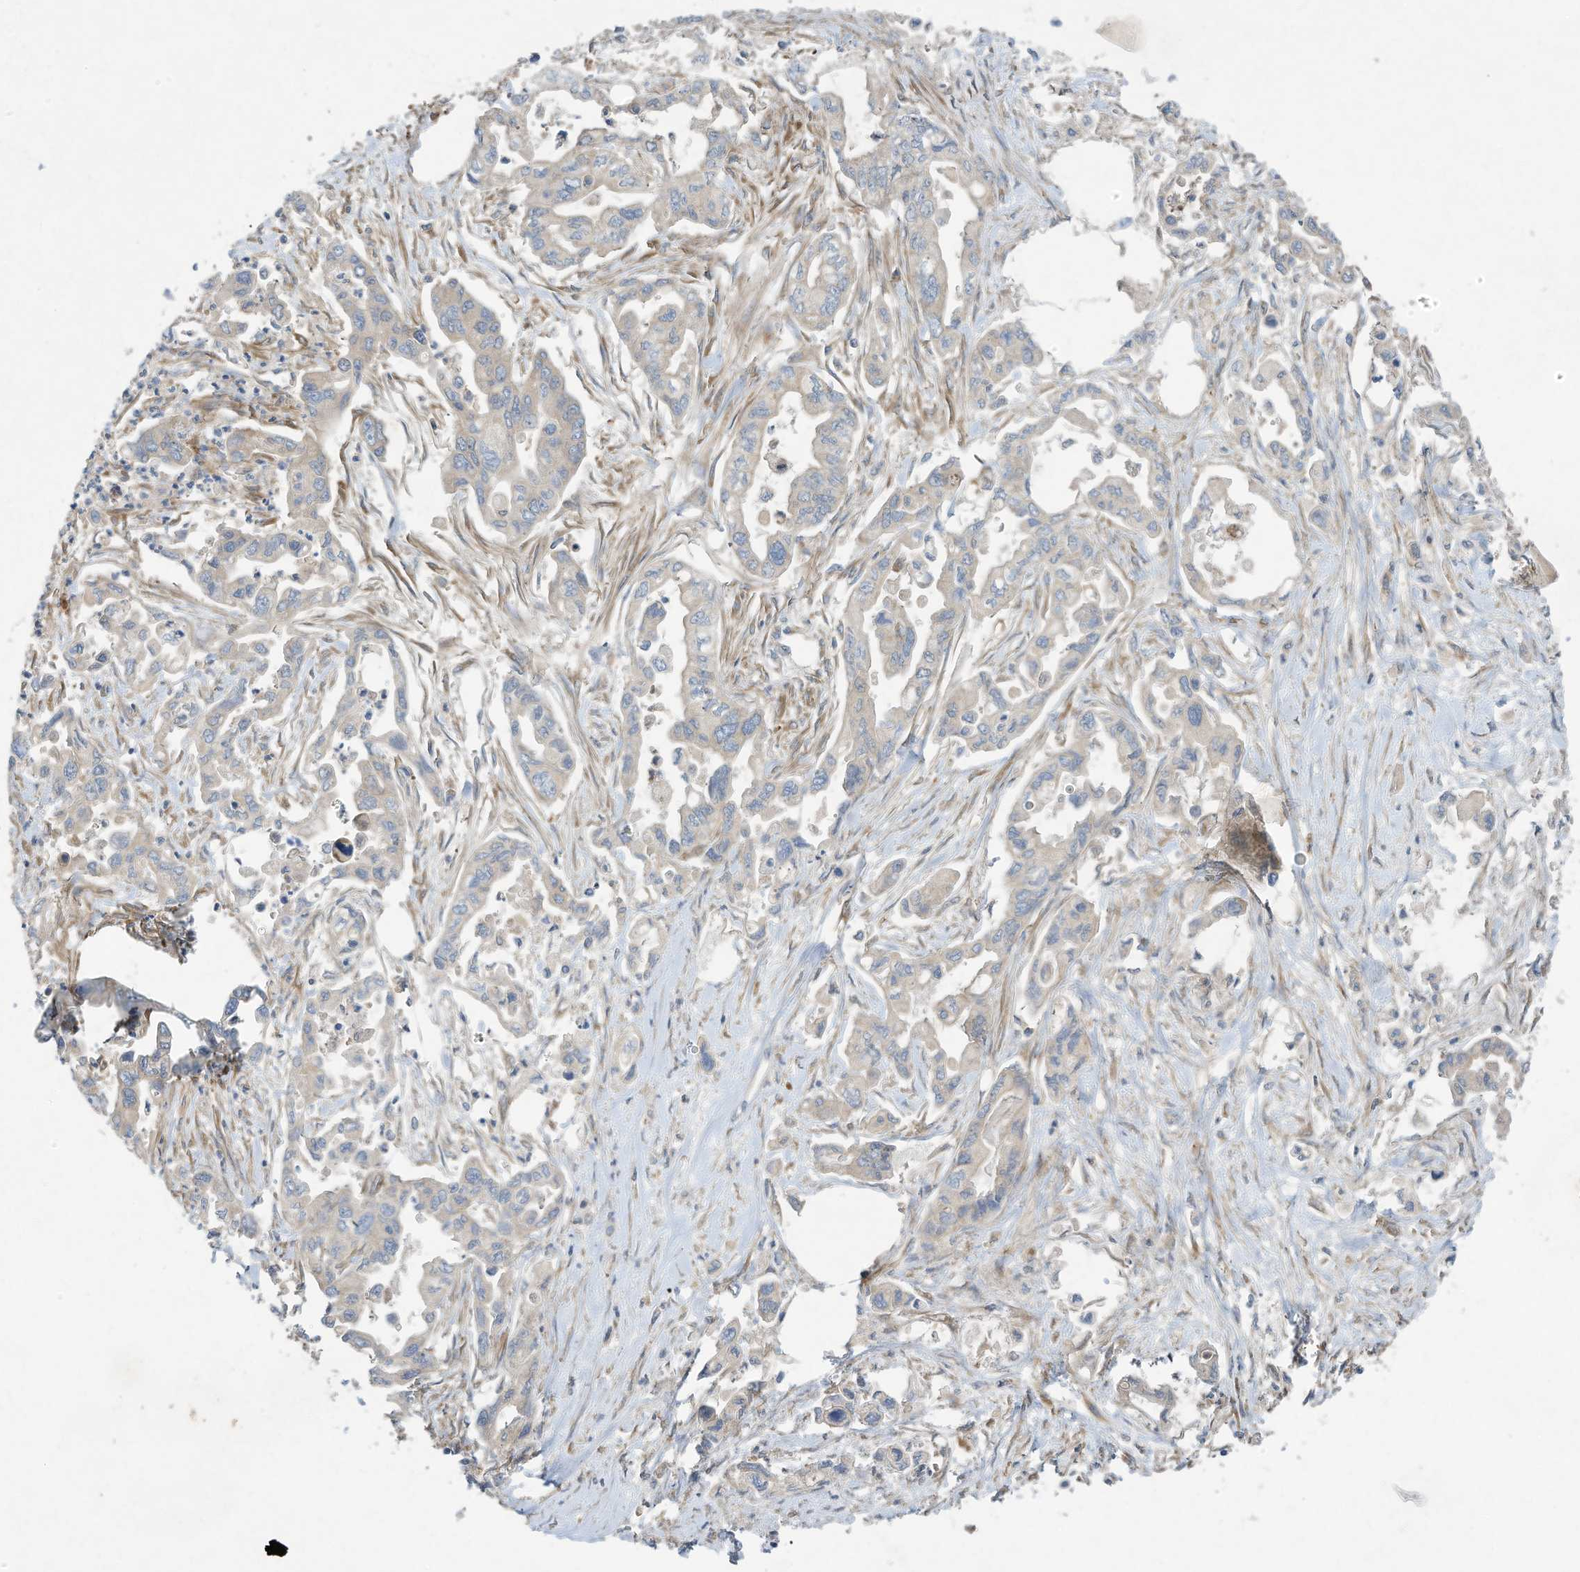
{"staining": {"intensity": "weak", "quantity": "<25%", "location": "cytoplasmic/membranous"}, "tissue": "pancreatic cancer", "cell_type": "Tumor cells", "image_type": "cancer", "snomed": [{"axis": "morphology", "description": "Adenocarcinoma, NOS"}, {"axis": "topography", "description": "Pancreas"}], "caption": "The micrograph shows no significant staining in tumor cells of pancreatic cancer.", "gene": "SYNJ2", "patient": {"sex": "male", "age": 70}}